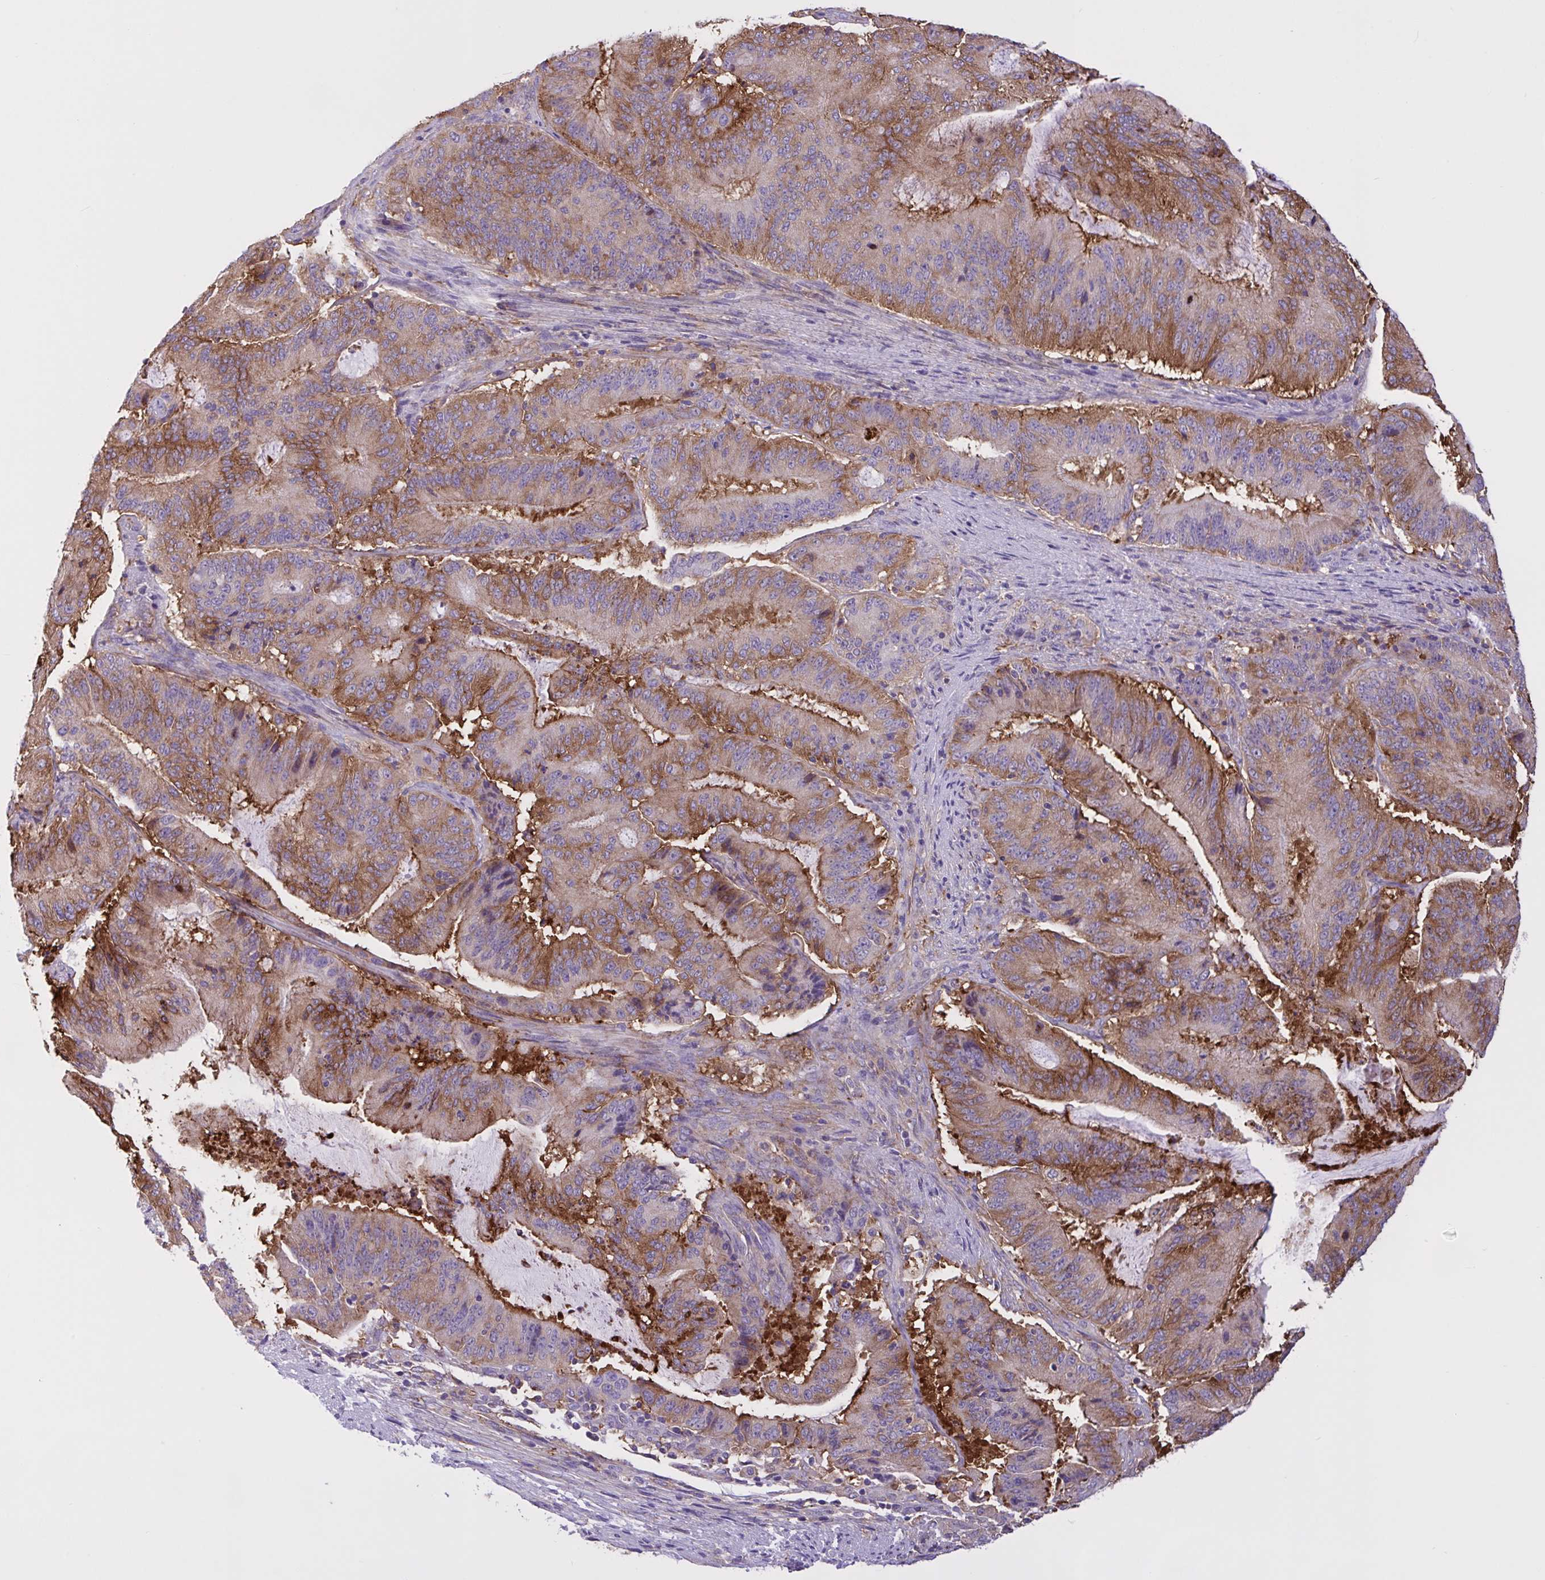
{"staining": {"intensity": "strong", "quantity": "25%-75%", "location": "cytoplasmic/membranous"}, "tissue": "liver cancer", "cell_type": "Tumor cells", "image_type": "cancer", "snomed": [{"axis": "morphology", "description": "Normal tissue, NOS"}, {"axis": "morphology", "description": "Cholangiocarcinoma"}, {"axis": "topography", "description": "Liver"}, {"axis": "topography", "description": "Peripheral nerve tissue"}], "caption": "DAB immunohistochemical staining of cholangiocarcinoma (liver) displays strong cytoplasmic/membranous protein staining in about 25%-75% of tumor cells.", "gene": "OR51M1", "patient": {"sex": "female", "age": 73}}